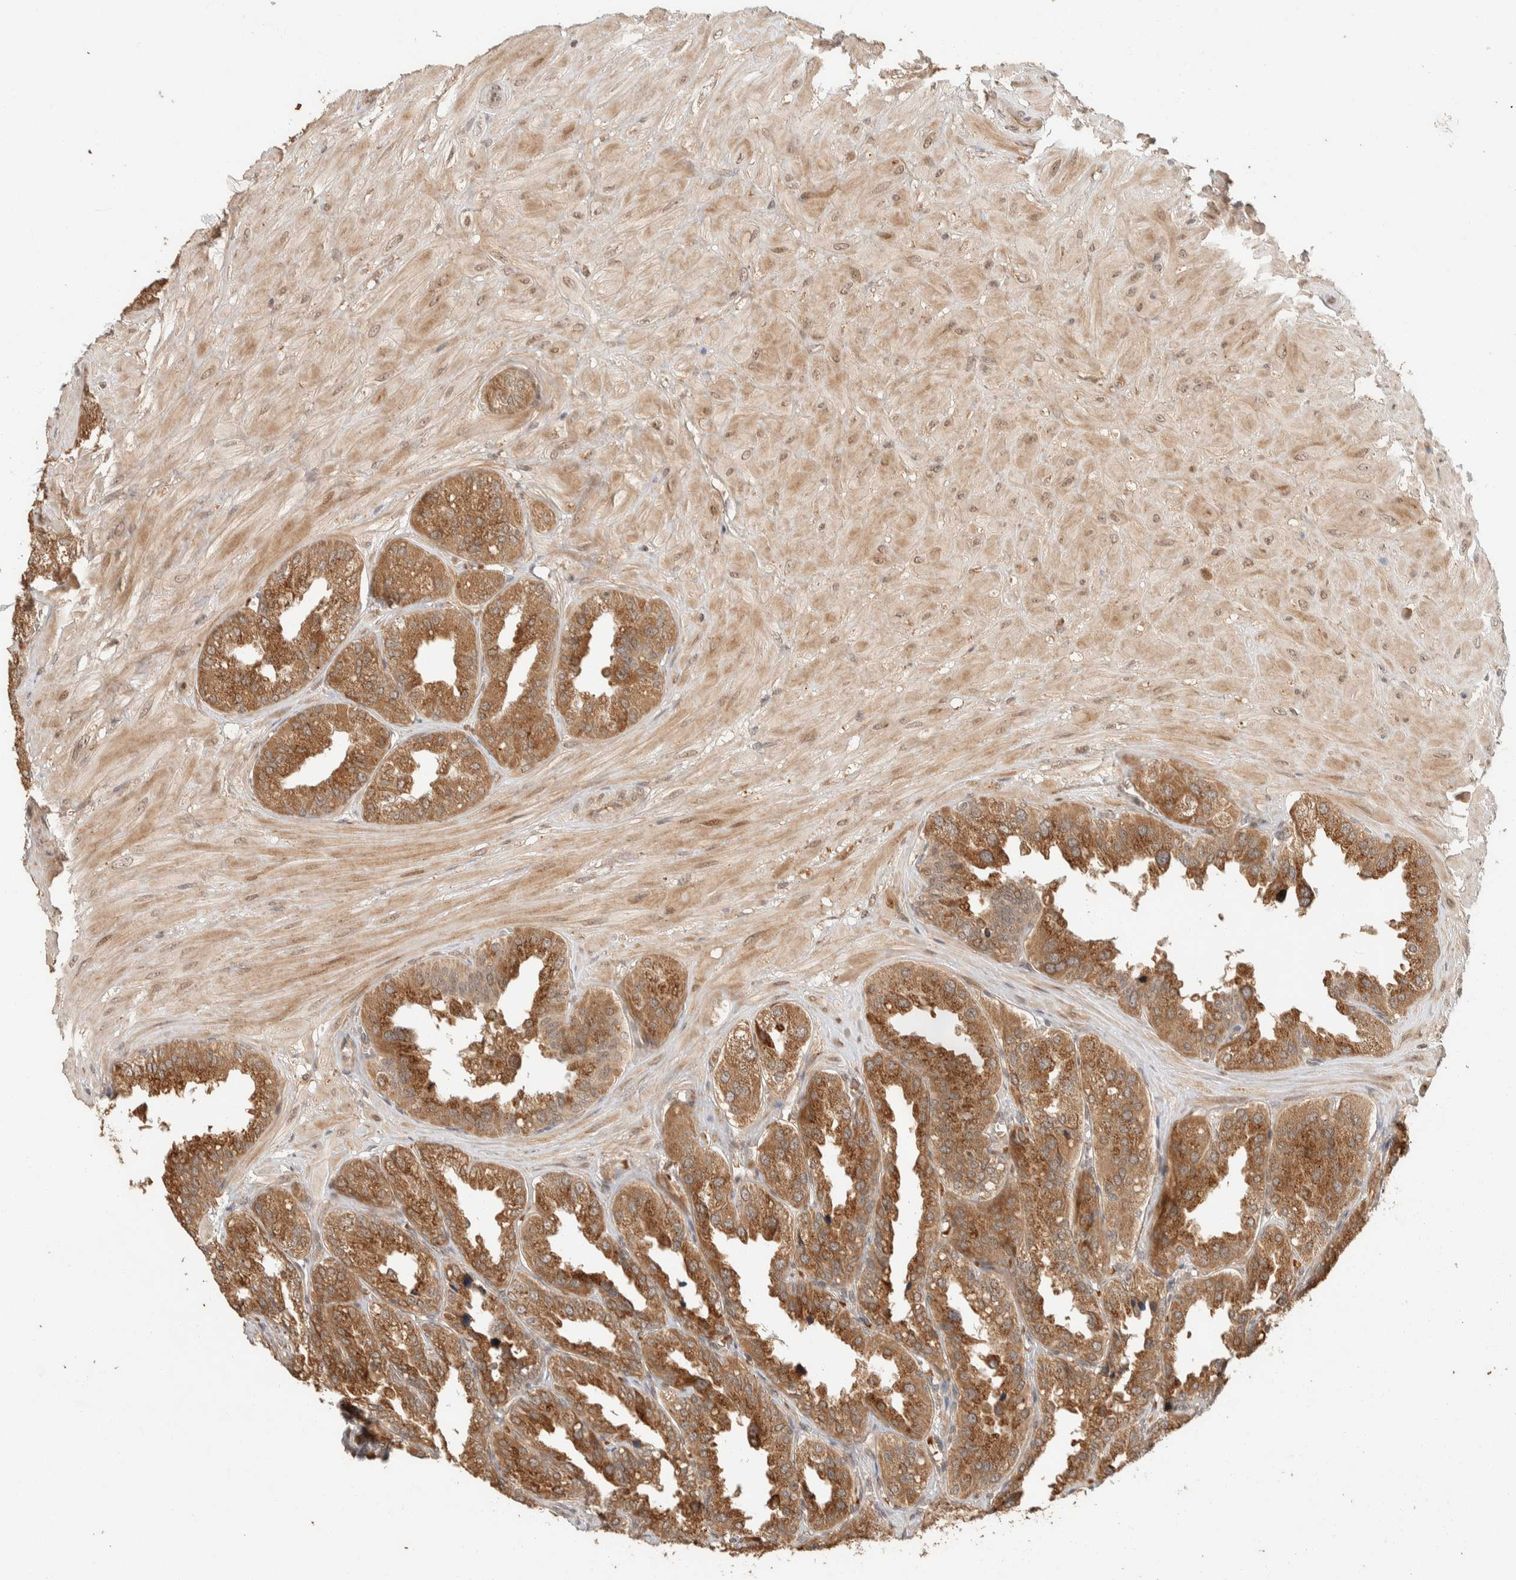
{"staining": {"intensity": "moderate", "quantity": ">75%", "location": "cytoplasmic/membranous"}, "tissue": "seminal vesicle", "cell_type": "Glandular cells", "image_type": "normal", "snomed": [{"axis": "morphology", "description": "Normal tissue, NOS"}, {"axis": "topography", "description": "Prostate"}, {"axis": "topography", "description": "Seminal veicle"}], "caption": "This photomicrograph exhibits IHC staining of benign seminal vesicle, with medium moderate cytoplasmic/membranous staining in approximately >75% of glandular cells.", "gene": "ZBTB2", "patient": {"sex": "male", "age": 51}}